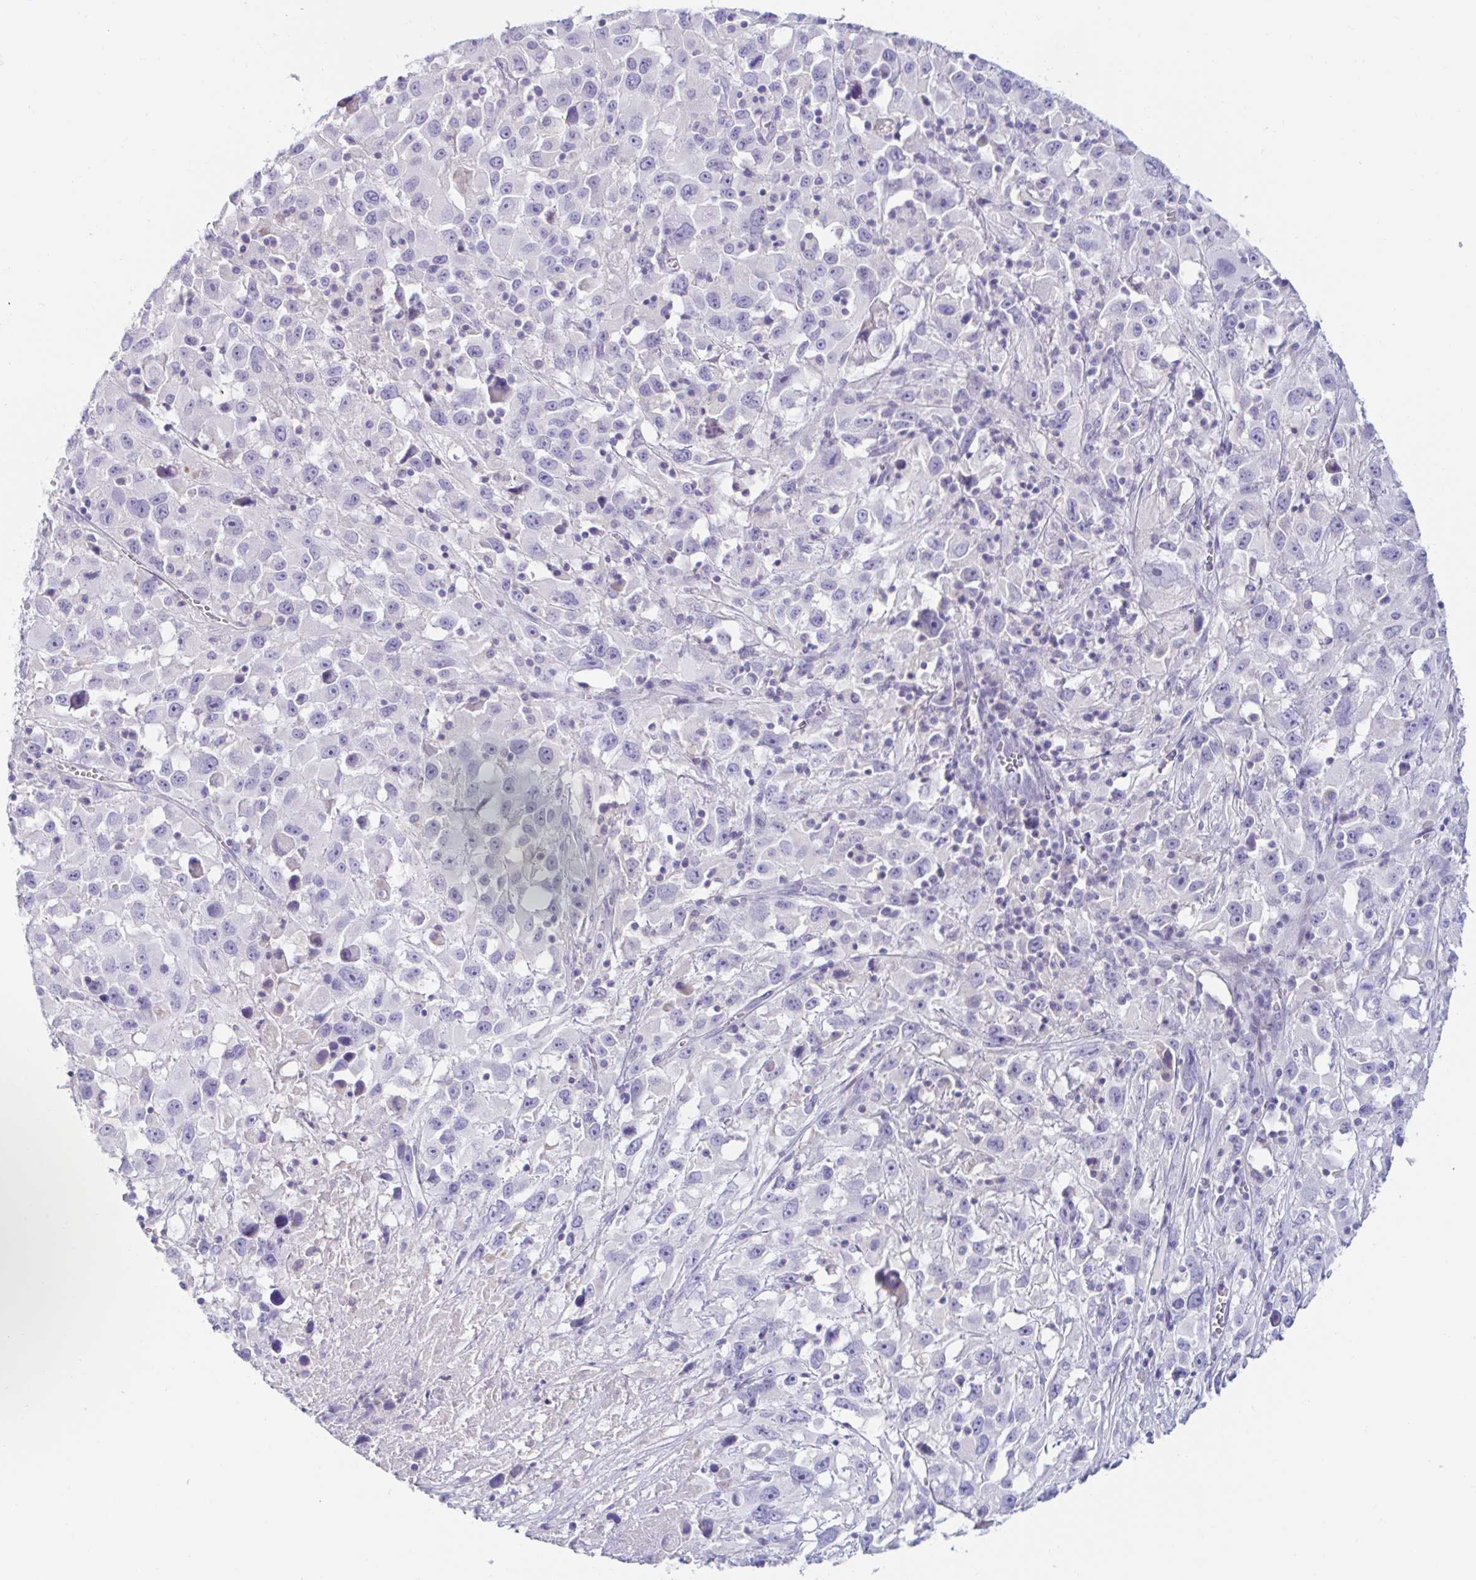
{"staining": {"intensity": "negative", "quantity": "none", "location": "none"}, "tissue": "melanoma", "cell_type": "Tumor cells", "image_type": "cancer", "snomed": [{"axis": "morphology", "description": "Malignant melanoma, Metastatic site"}, {"axis": "topography", "description": "Soft tissue"}], "caption": "Tumor cells show no significant expression in malignant melanoma (metastatic site).", "gene": "TEX44", "patient": {"sex": "male", "age": 50}}